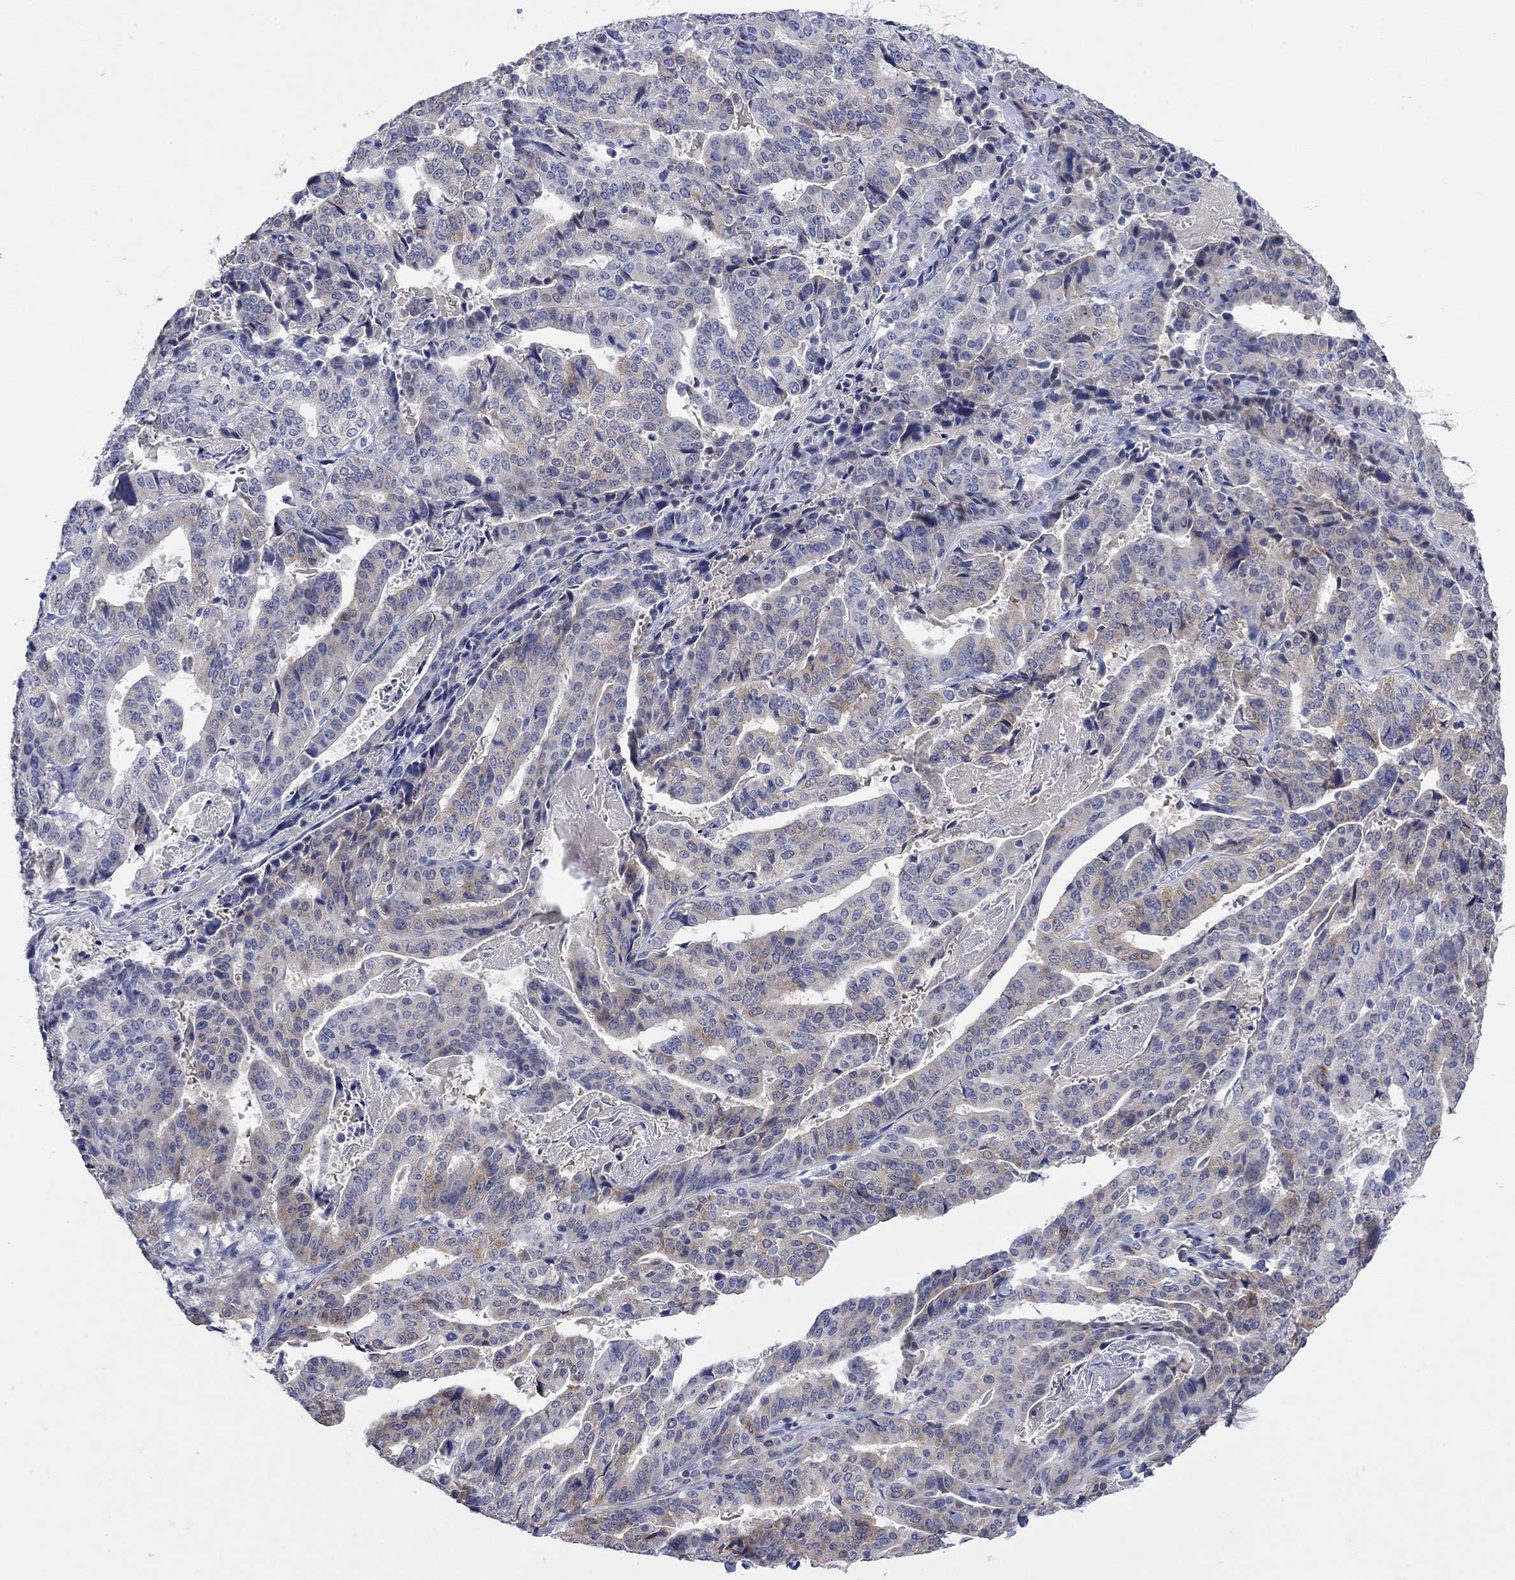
{"staining": {"intensity": "moderate", "quantity": "<25%", "location": "cytoplasmic/membranous"}, "tissue": "stomach cancer", "cell_type": "Tumor cells", "image_type": "cancer", "snomed": [{"axis": "morphology", "description": "Adenocarcinoma, NOS"}, {"axis": "topography", "description": "Stomach"}], "caption": "A high-resolution photomicrograph shows immunohistochemistry (IHC) staining of stomach adenocarcinoma, which displays moderate cytoplasmic/membranous expression in about <25% of tumor cells.", "gene": "MSI1", "patient": {"sex": "male", "age": 48}}